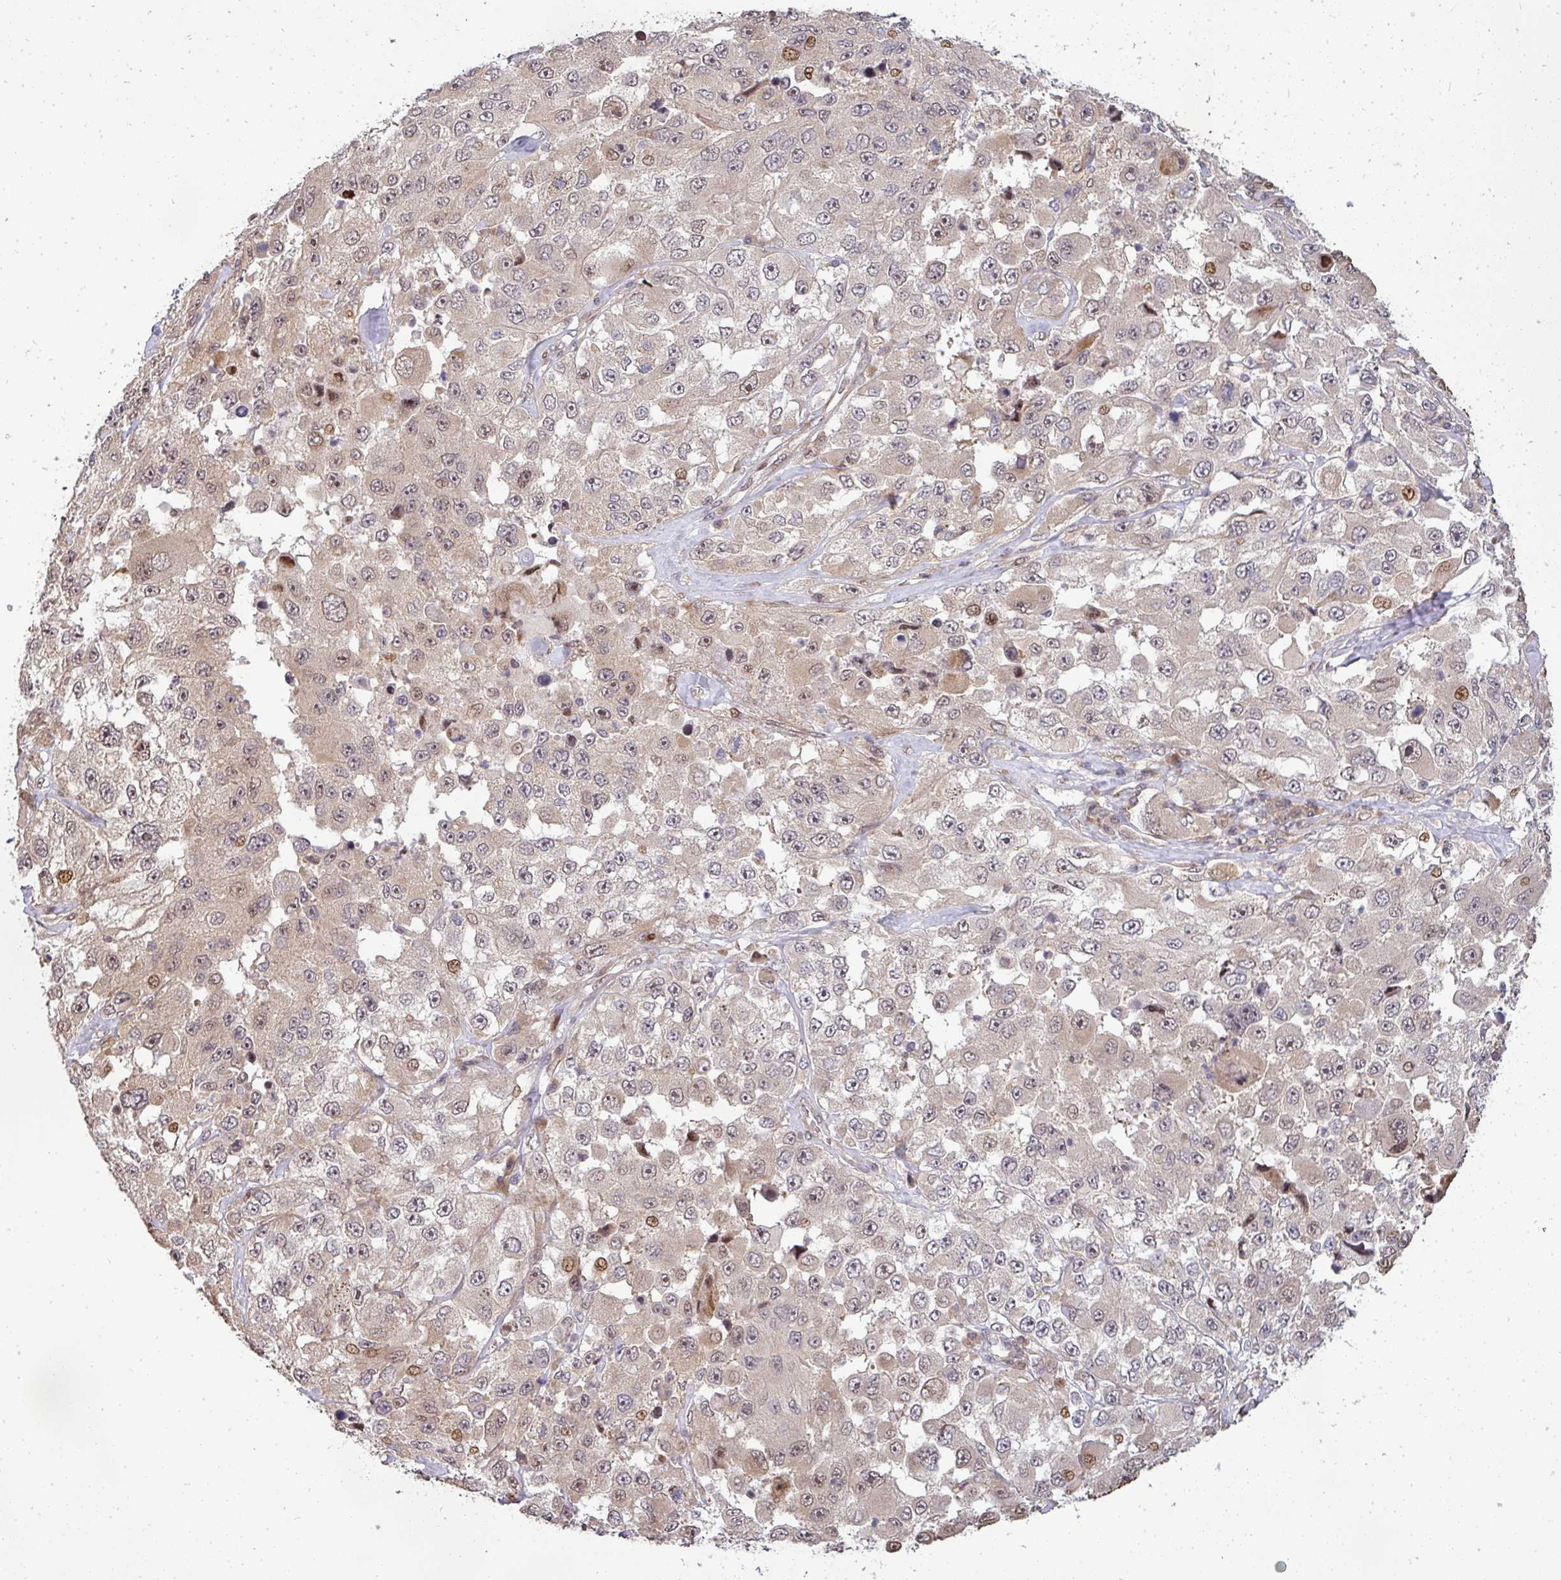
{"staining": {"intensity": "weak", "quantity": "25%-75%", "location": "cytoplasmic/membranous,nuclear"}, "tissue": "melanoma", "cell_type": "Tumor cells", "image_type": "cancer", "snomed": [{"axis": "morphology", "description": "Malignant melanoma, Metastatic site"}, {"axis": "topography", "description": "Lymph node"}], "caption": "About 25%-75% of tumor cells in human malignant melanoma (metastatic site) exhibit weak cytoplasmic/membranous and nuclear protein positivity as visualized by brown immunohistochemical staining.", "gene": "PATZ1", "patient": {"sex": "male", "age": 62}}